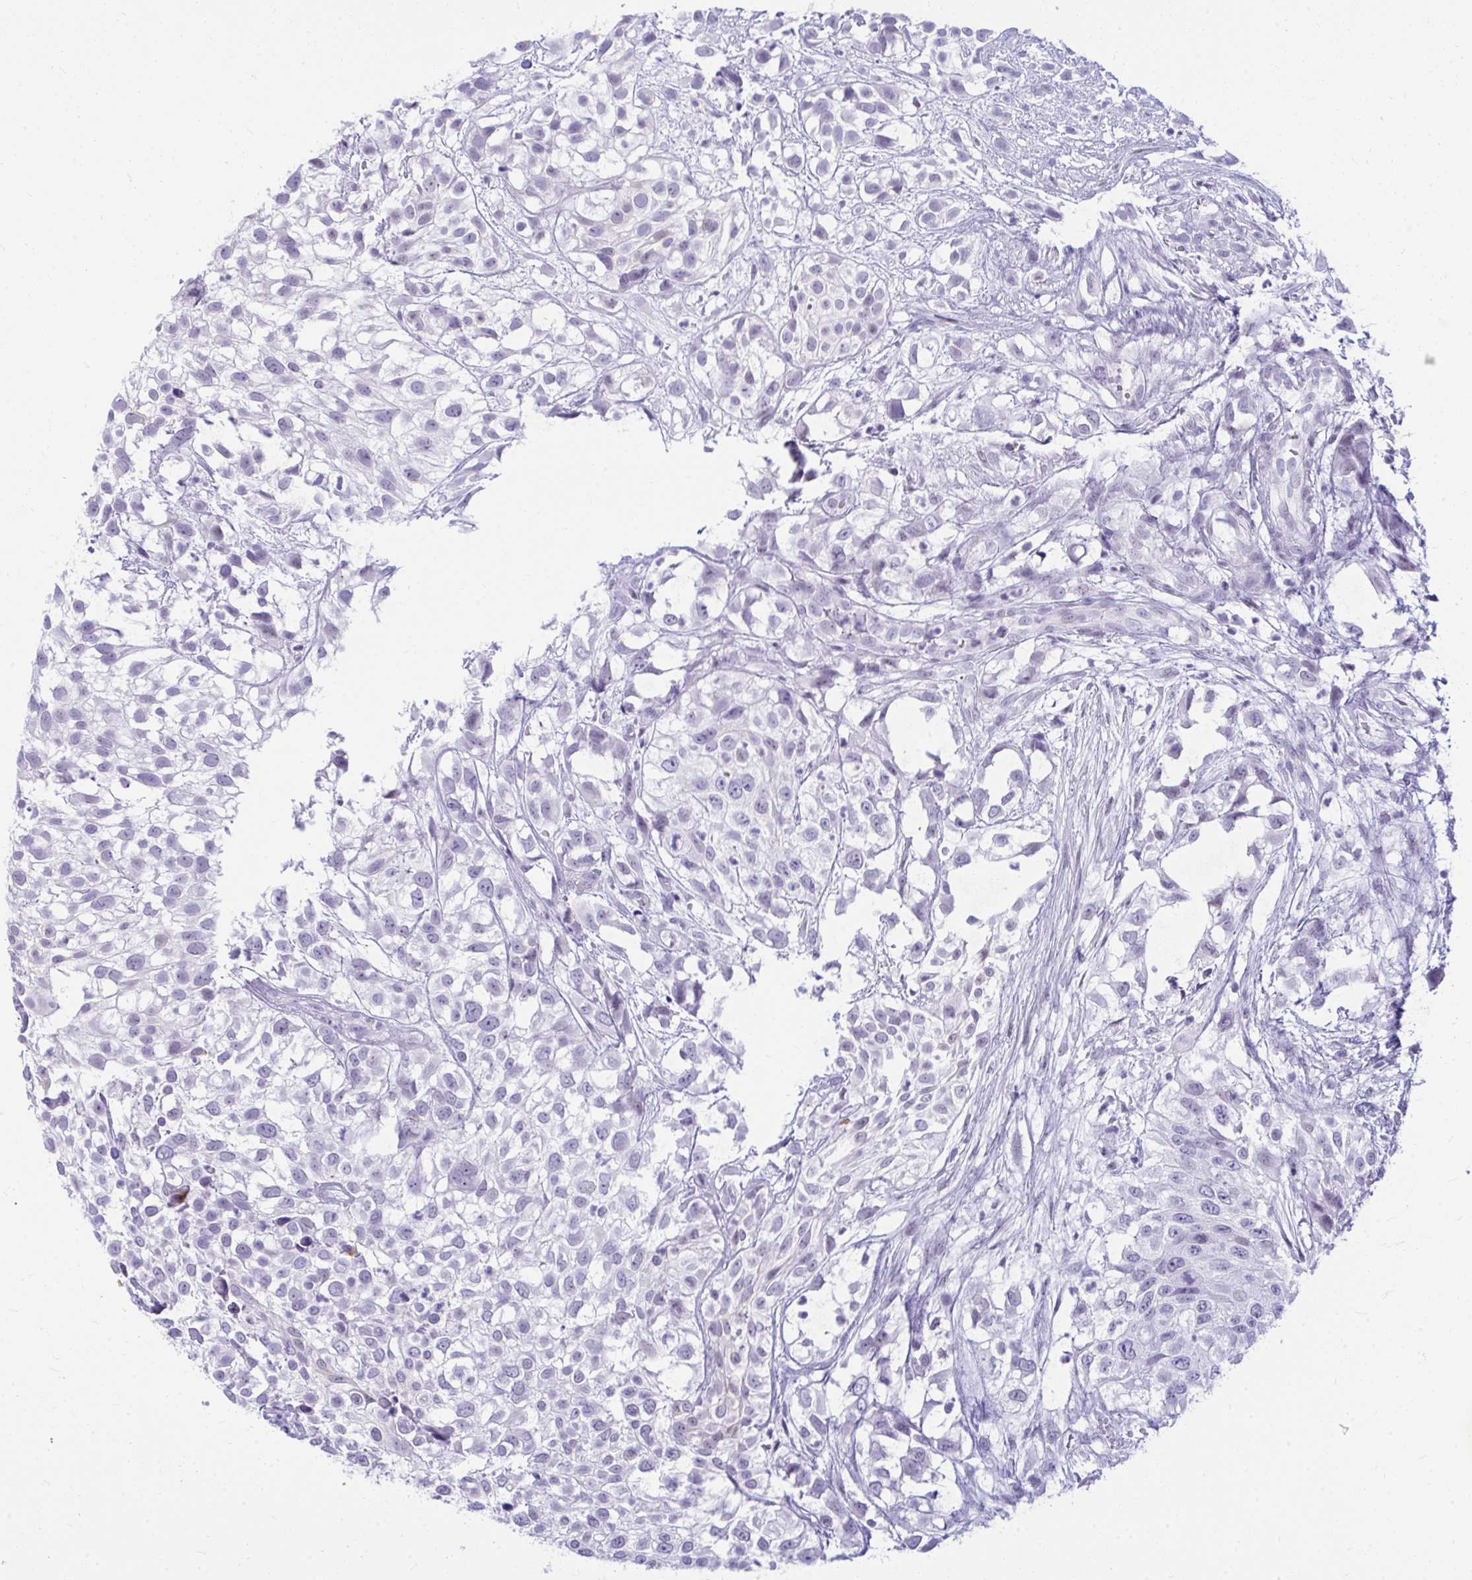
{"staining": {"intensity": "negative", "quantity": "none", "location": "none"}, "tissue": "urothelial cancer", "cell_type": "Tumor cells", "image_type": "cancer", "snomed": [{"axis": "morphology", "description": "Urothelial carcinoma, High grade"}, {"axis": "topography", "description": "Urinary bladder"}], "caption": "Immunohistochemistry (IHC) histopathology image of neoplastic tissue: urothelial cancer stained with DAB (3,3'-diaminobenzidine) displays no significant protein positivity in tumor cells.", "gene": "OR5F1", "patient": {"sex": "male", "age": 56}}